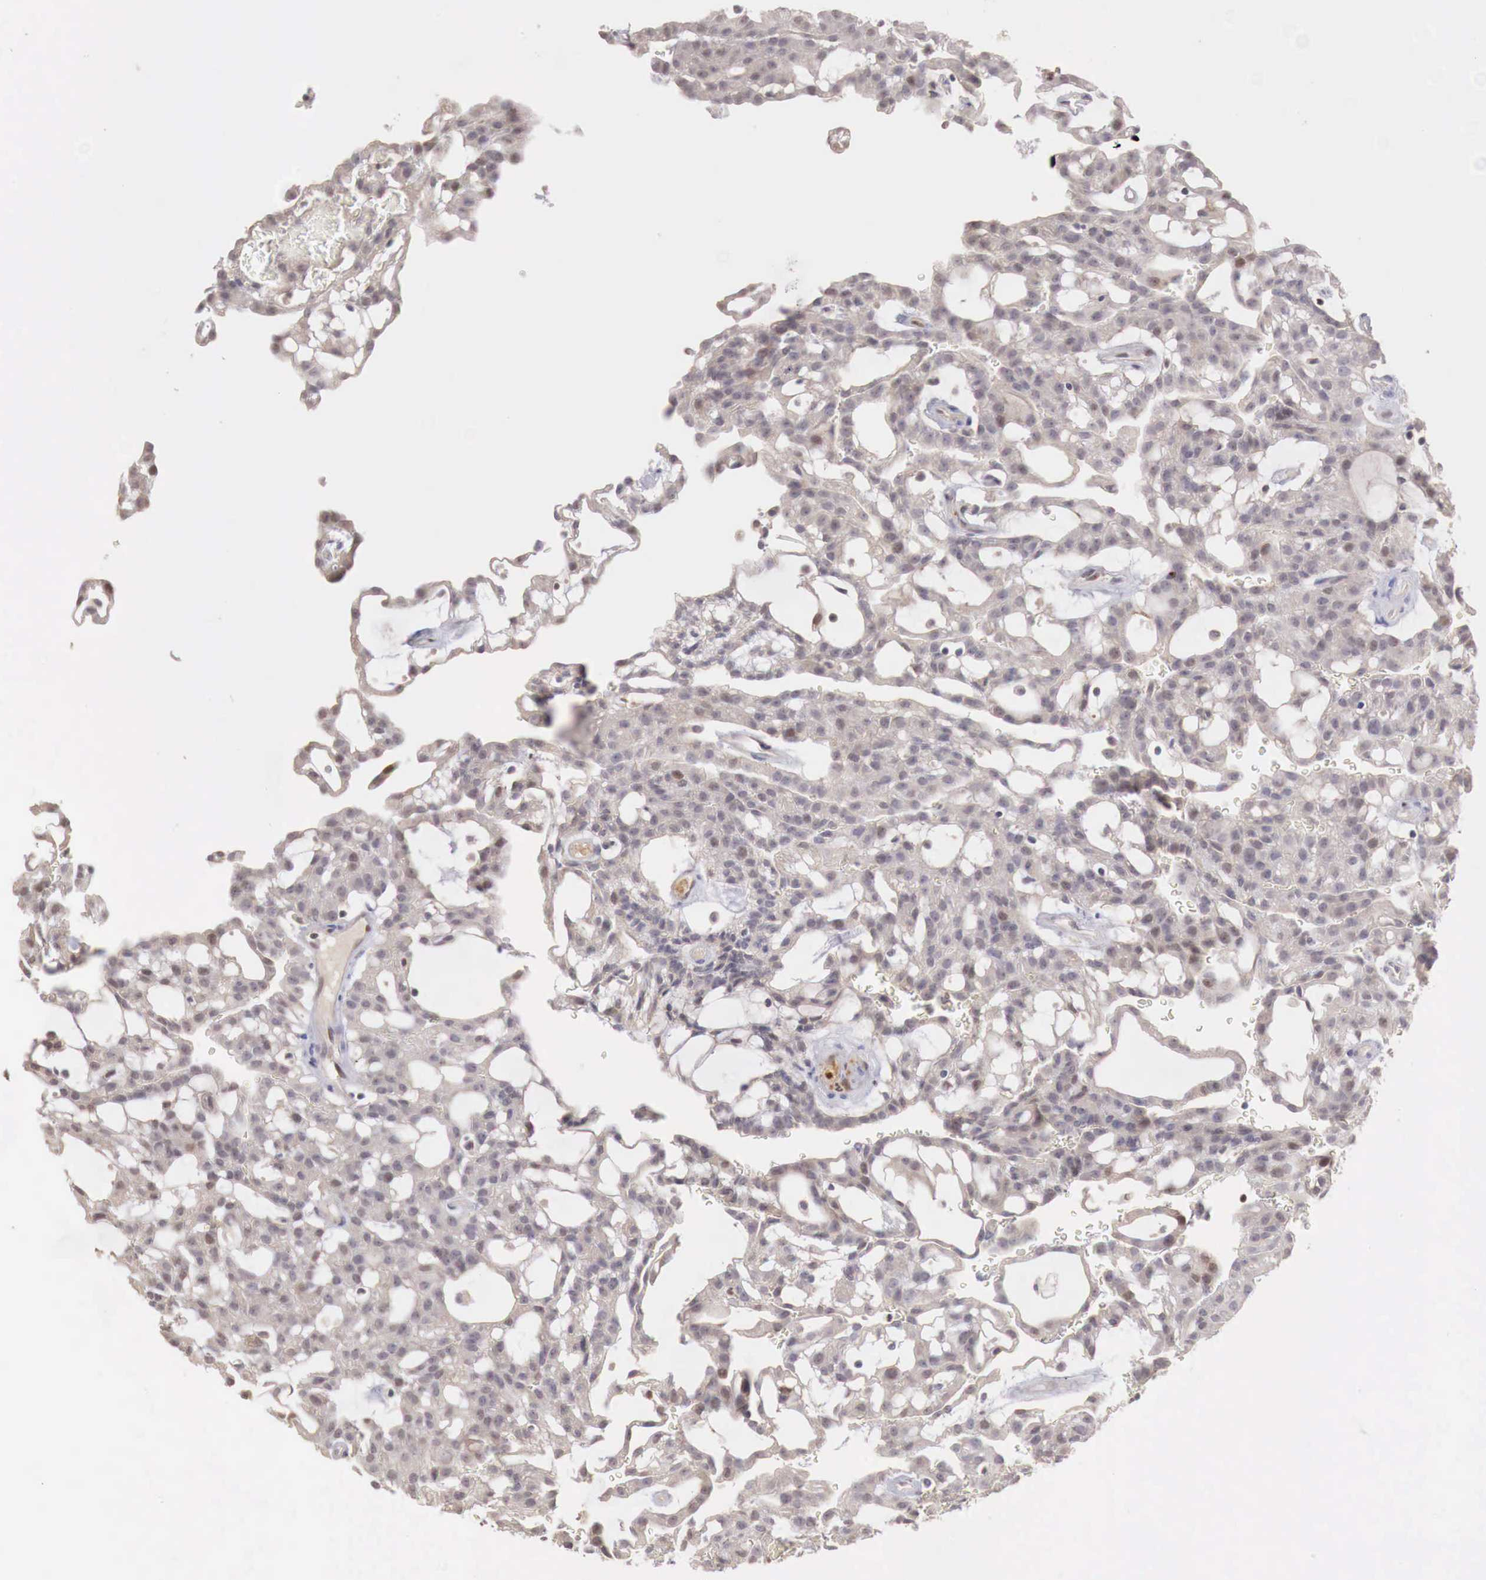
{"staining": {"intensity": "weak", "quantity": ">75%", "location": "cytoplasmic/membranous"}, "tissue": "renal cancer", "cell_type": "Tumor cells", "image_type": "cancer", "snomed": [{"axis": "morphology", "description": "Adenocarcinoma, NOS"}, {"axis": "topography", "description": "Kidney"}], "caption": "Weak cytoplasmic/membranous expression for a protein is present in approximately >75% of tumor cells of renal cancer using immunohistochemistry (IHC).", "gene": "TBC1D9", "patient": {"sex": "male", "age": 63}}